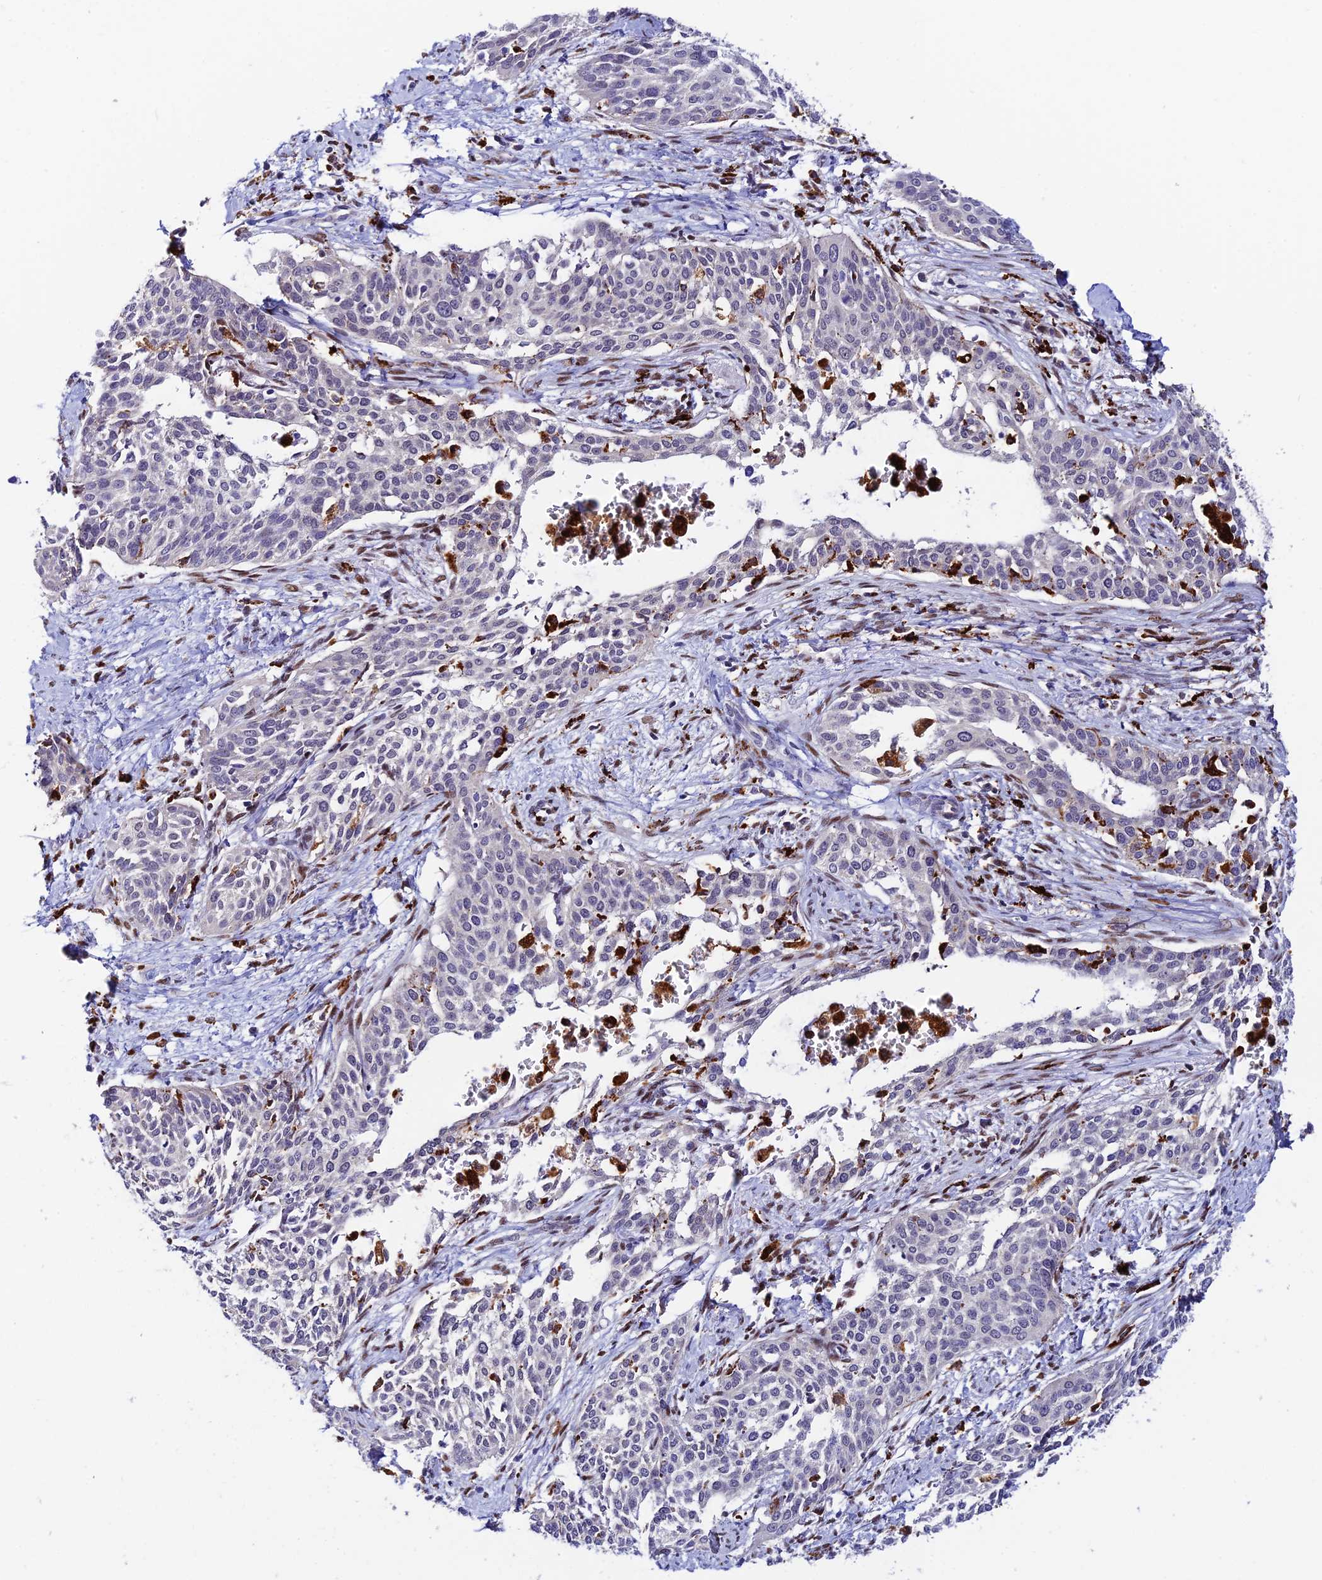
{"staining": {"intensity": "negative", "quantity": "none", "location": "none"}, "tissue": "cervical cancer", "cell_type": "Tumor cells", "image_type": "cancer", "snomed": [{"axis": "morphology", "description": "Squamous cell carcinoma, NOS"}, {"axis": "topography", "description": "Cervix"}], "caption": "A micrograph of cervical cancer stained for a protein displays no brown staining in tumor cells. Nuclei are stained in blue.", "gene": "HIC1", "patient": {"sex": "female", "age": 44}}